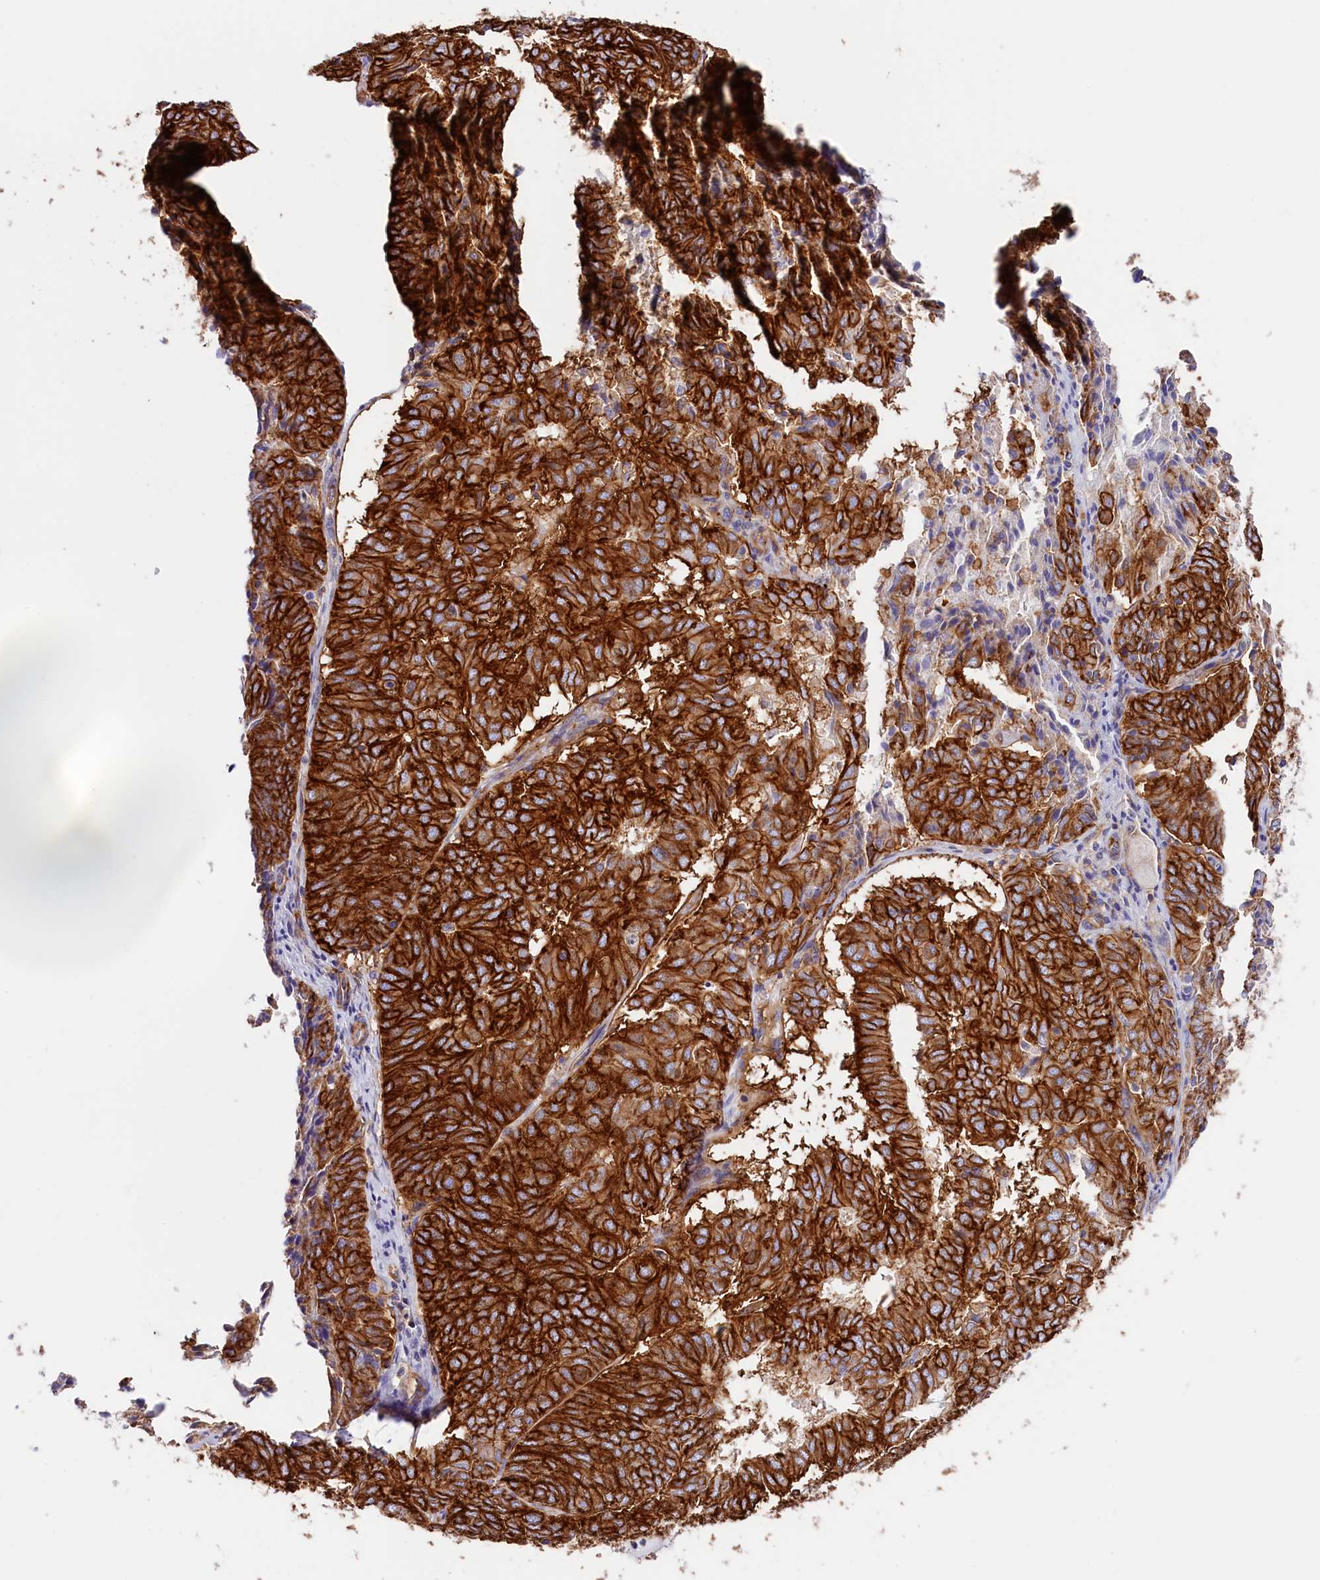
{"staining": {"intensity": "strong", "quantity": ">75%", "location": "cytoplasmic/membranous"}, "tissue": "endometrial cancer", "cell_type": "Tumor cells", "image_type": "cancer", "snomed": [{"axis": "morphology", "description": "Adenocarcinoma, NOS"}, {"axis": "topography", "description": "Uterus"}], "caption": "Protein staining of endometrial adenocarcinoma tissue displays strong cytoplasmic/membranous expression in about >75% of tumor cells.", "gene": "ATP2B4", "patient": {"sex": "female", "age": 60}}